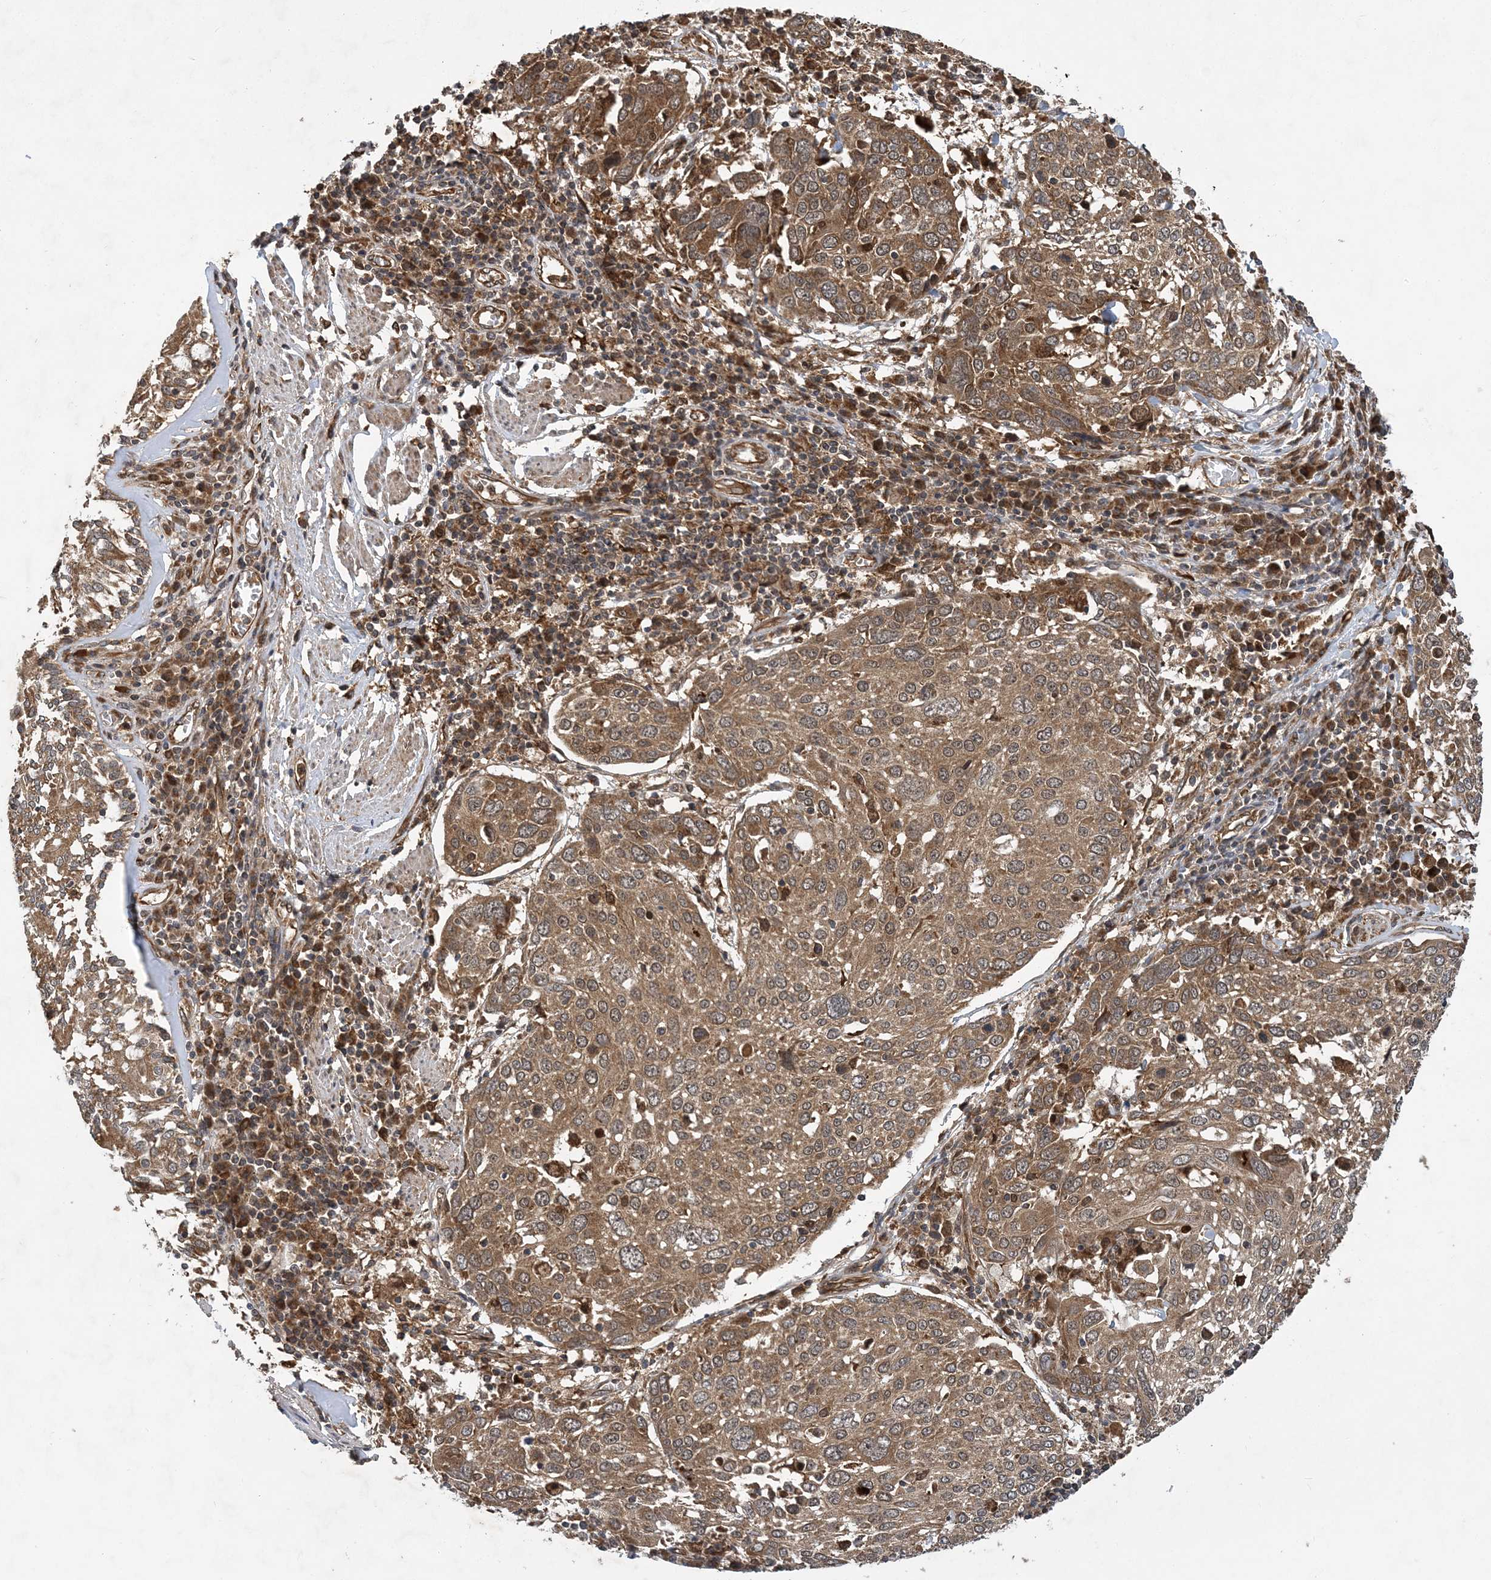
{"staining": {"intensity": "moderate", "quantity": ">75%", "location": "cytoplasmic/membranous"}, "tissue": "lung cancer", "cell_type": "Tumor cells", "image_type": "cancer", "snomed": [{"axis": "morphology", "description": "Squamous cell carcinoma, NOS"}, {"axis": "topography", "description": "Lung"}], "caption": "Approximately >75% of tumor cells in lung cancer (squamous cell carcinoma) demonstrate moderate cytoplasmic/membranous protein positivity as visualized by brown immunohistochemical staining.", "gene": "ATG3", "patient": {"sex": "male", "age": 65}}